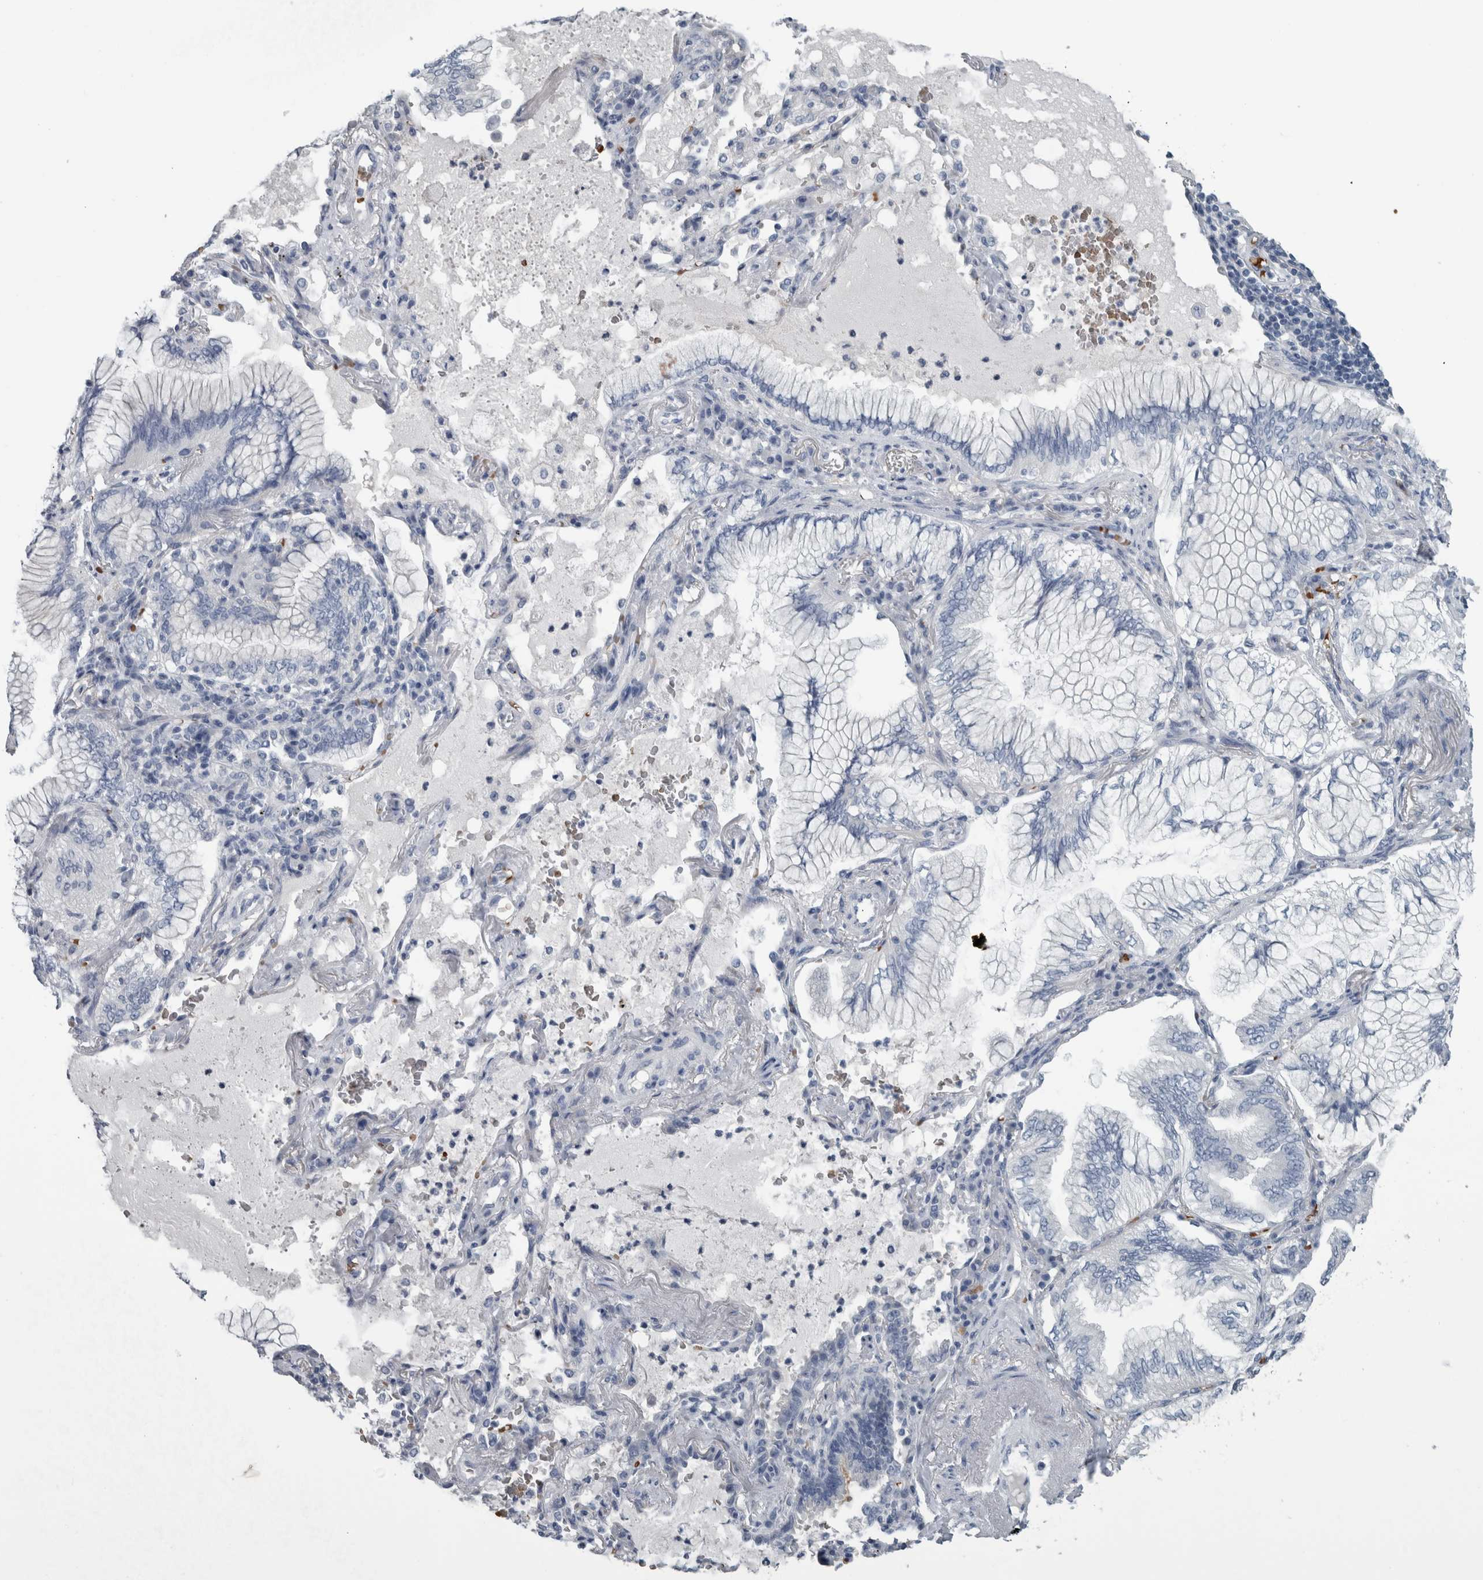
{"staining": {"intensity": "negative", "quantity": "none", "location": "none"}, "tissue": "lung cancer", "cell_type": "Tumor cells", "image_type": "cancer", "snomed": [{"axis": "morphology", "description": "Adenocarcinoma, NOS"}, {"axis": "topography", "description": "Lung"}], "caption": "Immunohistochemistry histopathology image of lung cancer (adenocarcinoma) stained for a protein (brown), which demonstrates no expression in tumor cells.", "gene": "SH3GL2", "patient": {"sex": "female", "age": 70}}